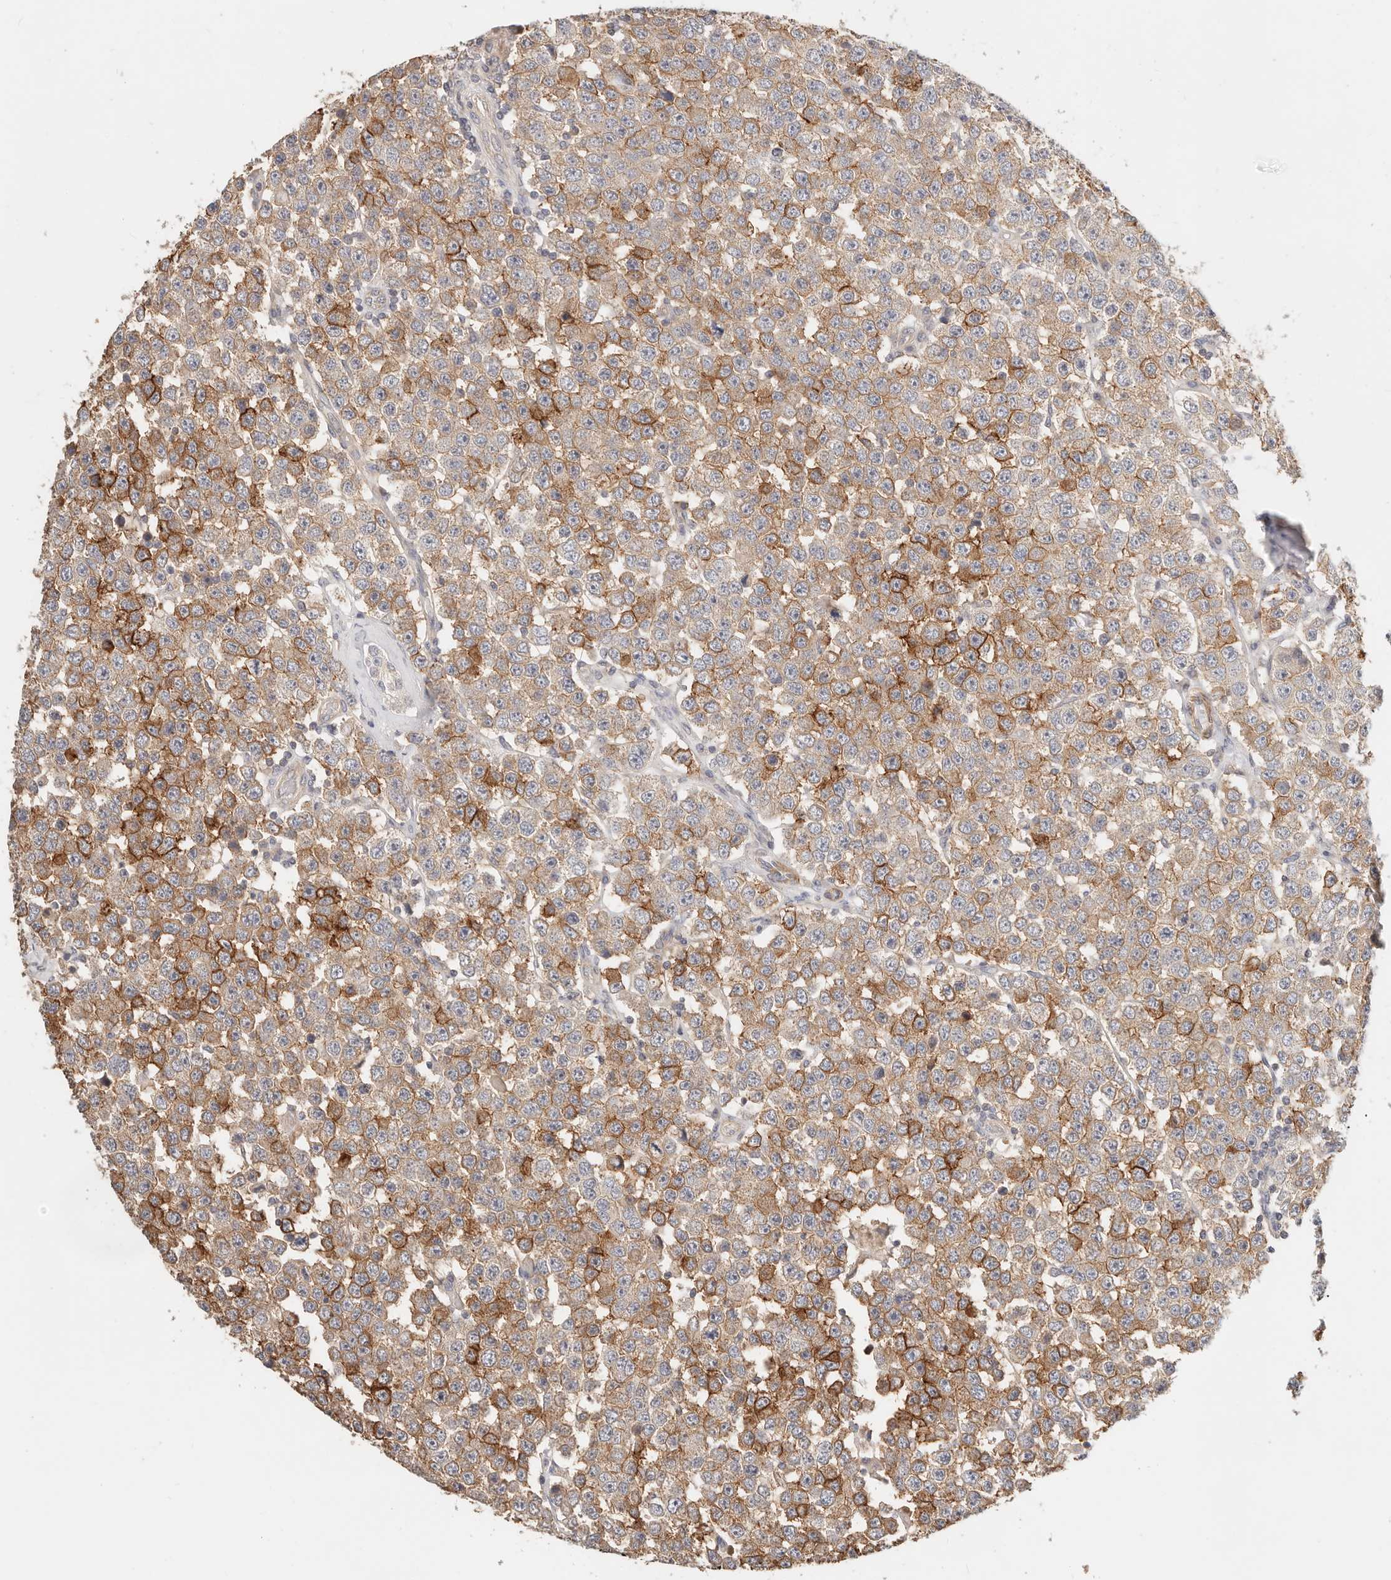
{"staining": {"intensity": "moderate", "quantity": ">75%", "location": "cytoplasmic/membranous"}, "tissue": "testis cancer", "cell_type": "Tumor cells", "image_type": "cancer", "snomed": [{"axis": "morphology", "description": "Seminoma, NOS"}, {"axis": "topography", "description": "Testis"}], "caption": "A brown stain labels moderate cytoplasmic/membranous positivity of a protein in testis seminoma tumor cells. The staining was performed using DAB to visualize the protein expression in brown, while the nuclei were stained in blue with hematoxylin (Magnification: 20x).", "gene": "ZRANB1", "patient": {"sex": "male", "age": 28}}